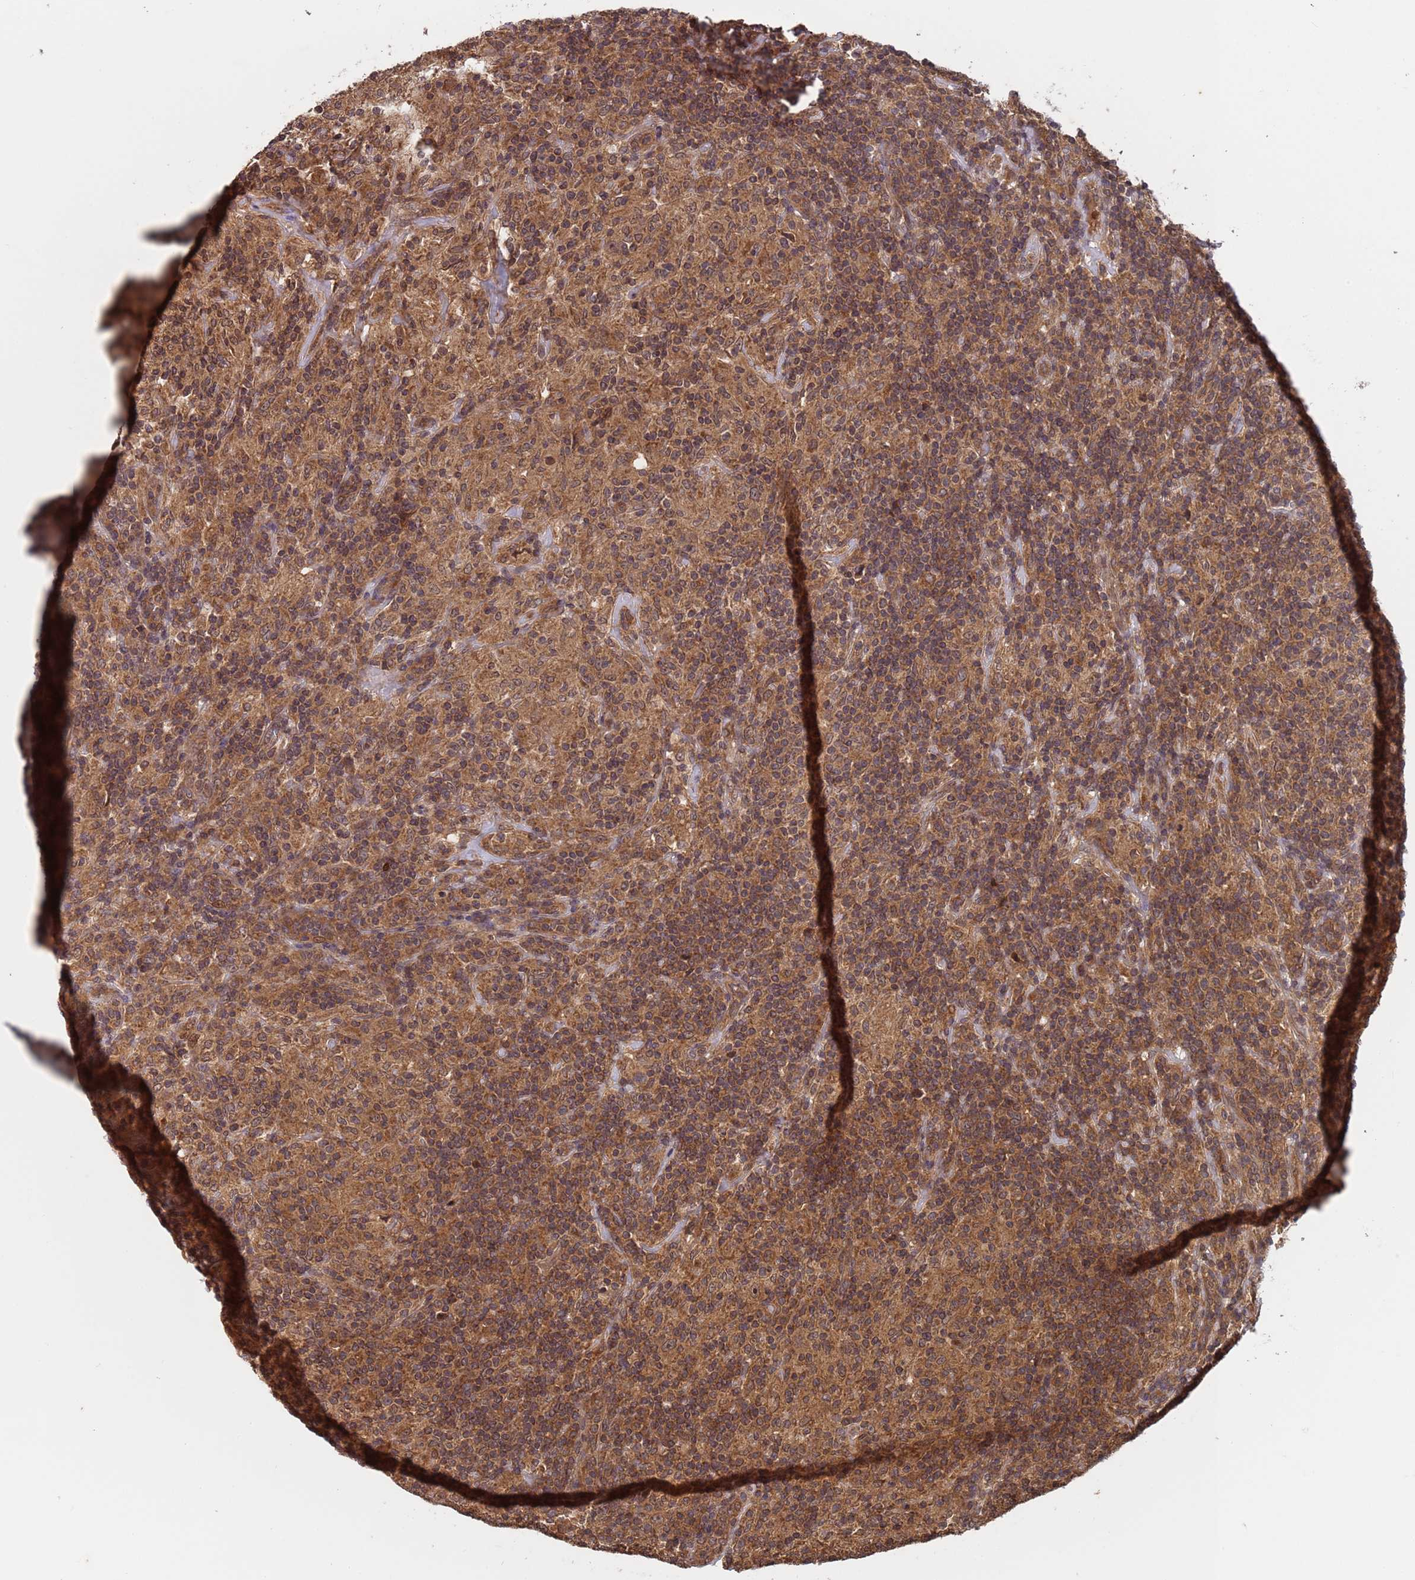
{"staining": {"intensity": "moderate", "quantity": ">75%", "location": "cytoplasmic/membranous,nuclear"}, "tissue": "lymphoma", "cell_type": "Tumor cells", "image_type": "cancer", "snomed": [{"axis": "morphology", "description": "Hodgkin's disease, NOS"}, {"axis": "topography", "description": "Lymph node"}], "caption": "A micrograph showing moderate cytoplasmic/membranous and nuclear staining in approximately >75% of tumor cells in Hodgkin's disease, as visualized by brown immunohistochemical staining.", "gene": "ERI1", "patient": {"sex": "male", "age": 70}}